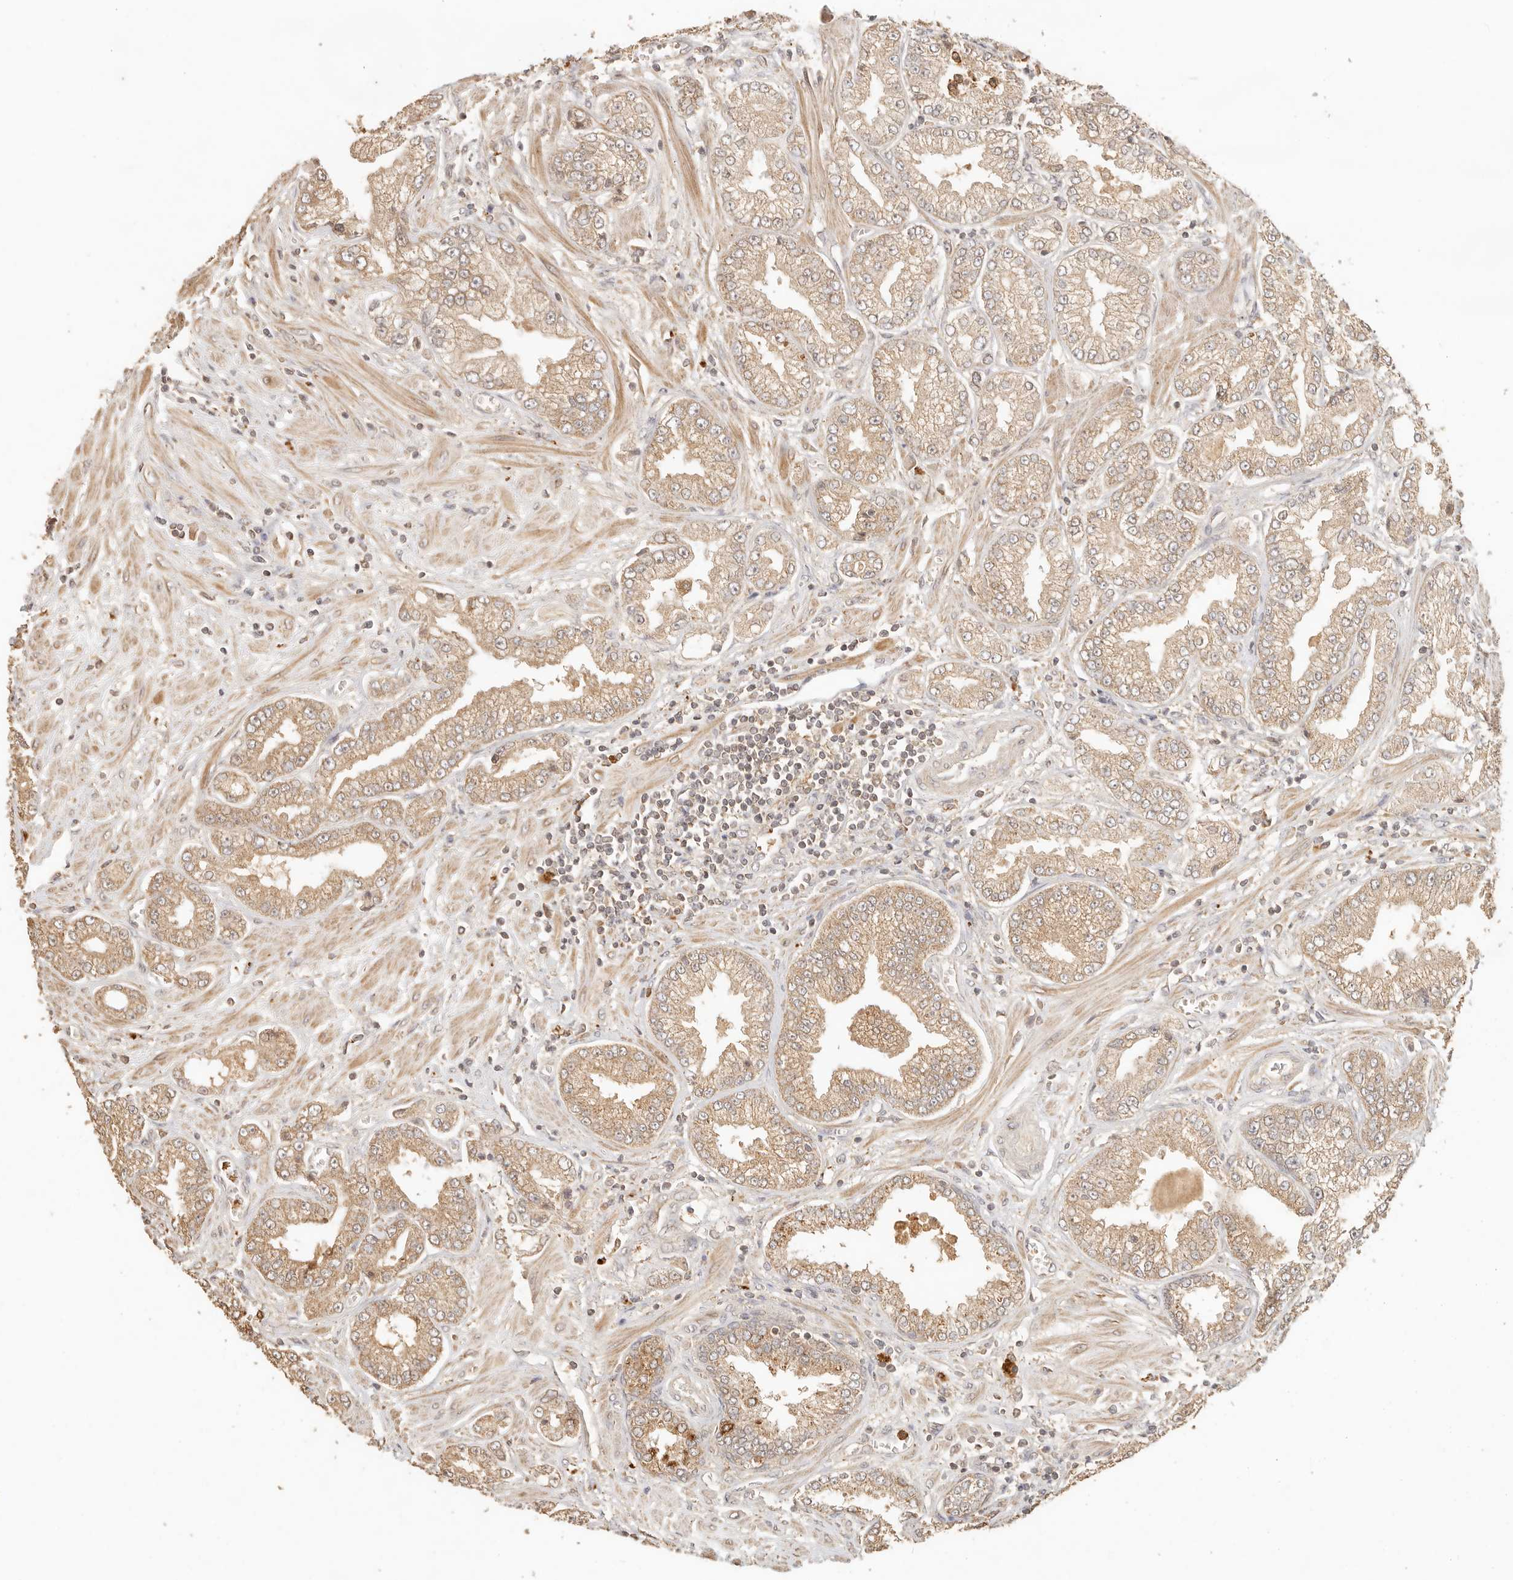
{"staining": {"intensity": "weak", "quantity": ">75%", "location": "cytoplasmic/membranous"}, "tissue": "prostate cancer", "cell_type": "Tumor cells", "image_type": "cancer", "snomed": [{"axis": "morphology", "description": "Adenocarcinoma, Low grade"}, {"axis": "topography", "description": "Prostate"}], "caption": "IHC micrograph of neoplastic tissue: human adenocarcinoma (low-grade) (prostate) stained using immunohistochemistry (IHC) displays low levels of weak protein expression localized specifically in the cytoplasmic/membranous of tumor cells, appearing as a cytoplasmic/membranous brown color.", "gene": "INTS11", "patient": {"sex": "male", "age": 62}}